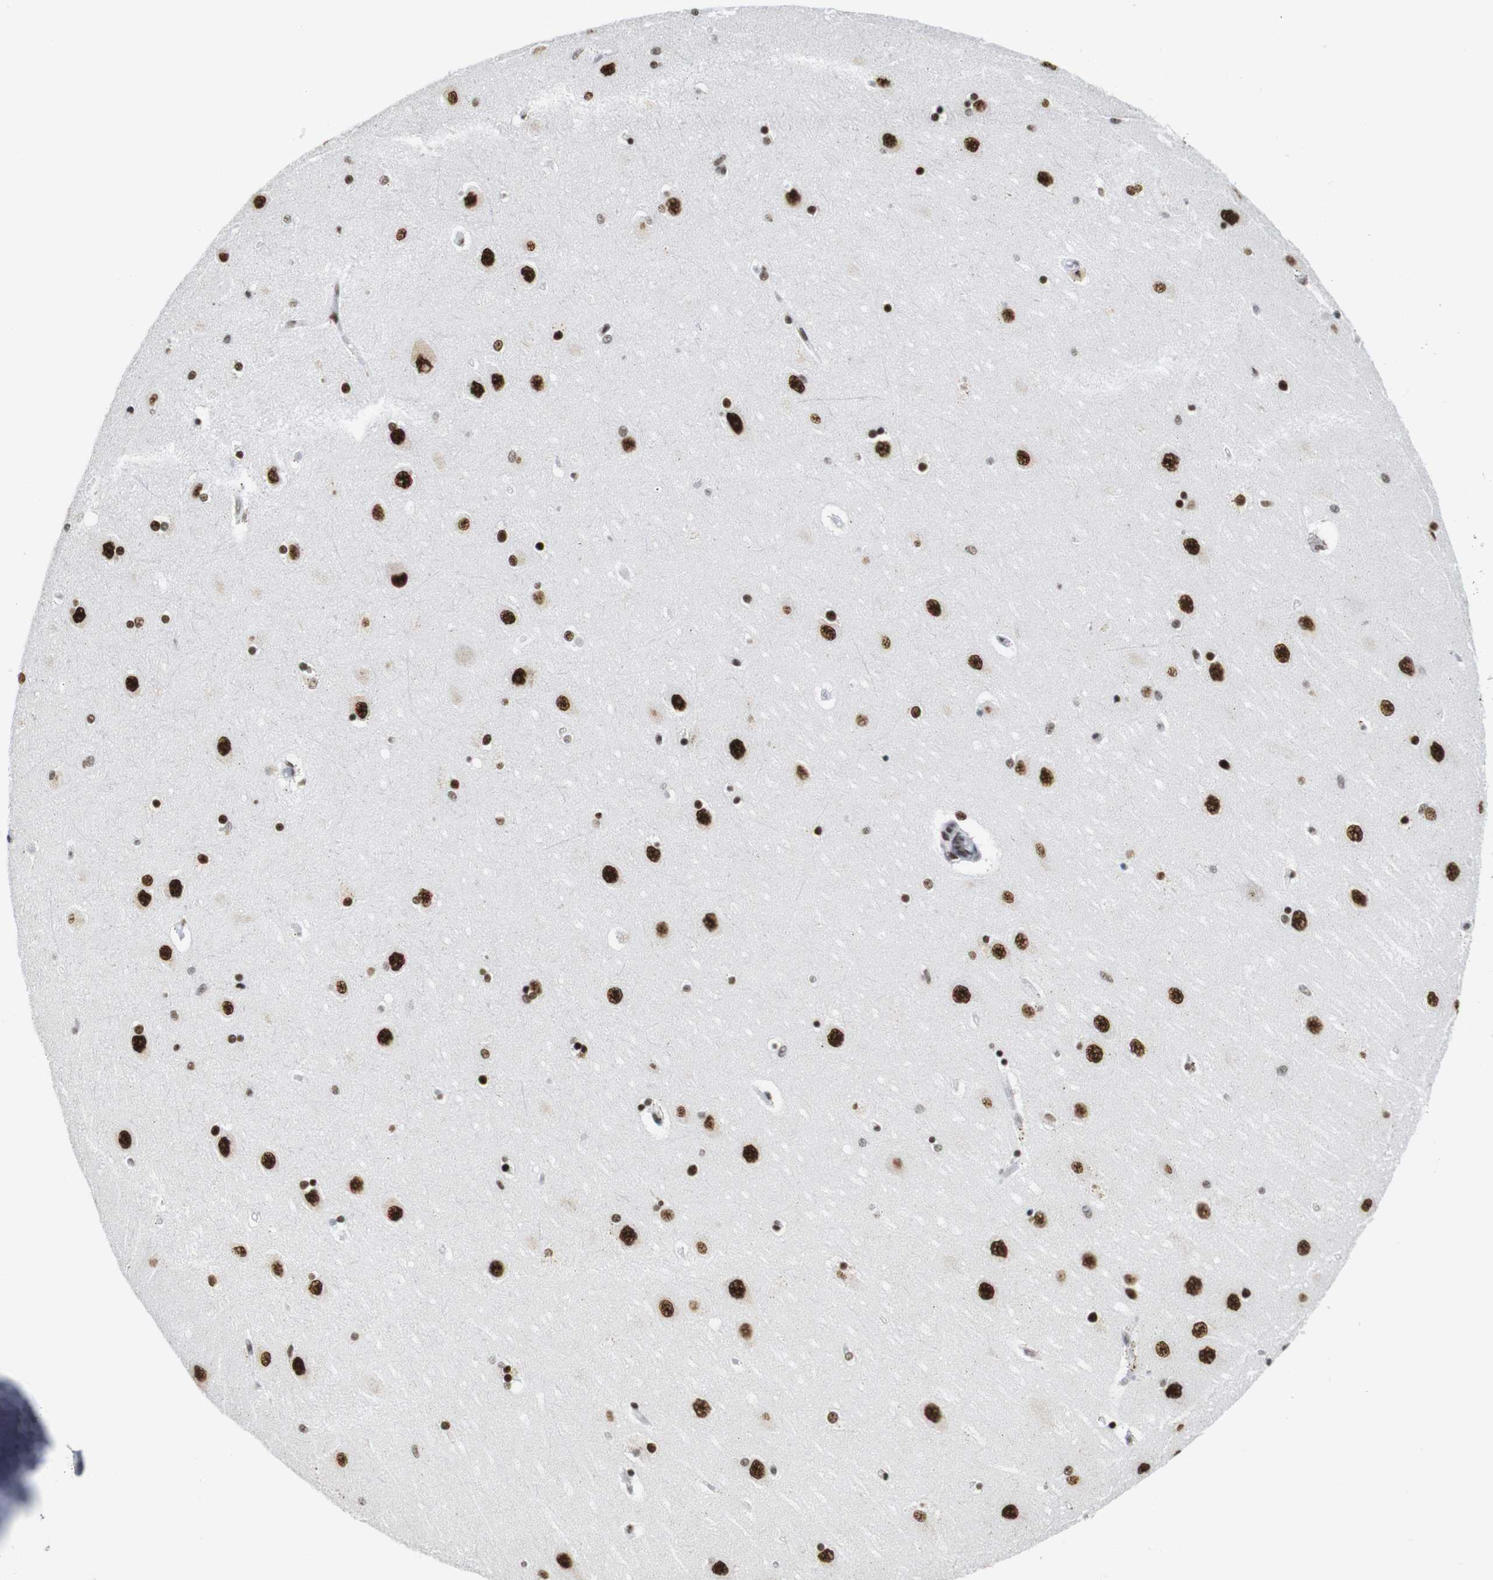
{"staining": {"intensity": "strong", "quantity": "25%-75%", "location": "nuclear"}, "tissue": "hippocampus", "cell_type": "Glial cells", "image_type": "normal", "snomed": [{"axis": "morphology", "description": "Normal tissue, NOS"}, {"axis": "topography", "description": "Hippocampus"}], "caption": "Immunohistochemistry of benign hippocampus exhibits high levels of strong nuclear expression in about 25%-75% of glial cells. (Stains: DAB in brown, nuclei in blue, Microscopy: brightfield microscopy at high magnification).", "gene": "TRA2B", "patient": {"sex": "female", "age": 54}}